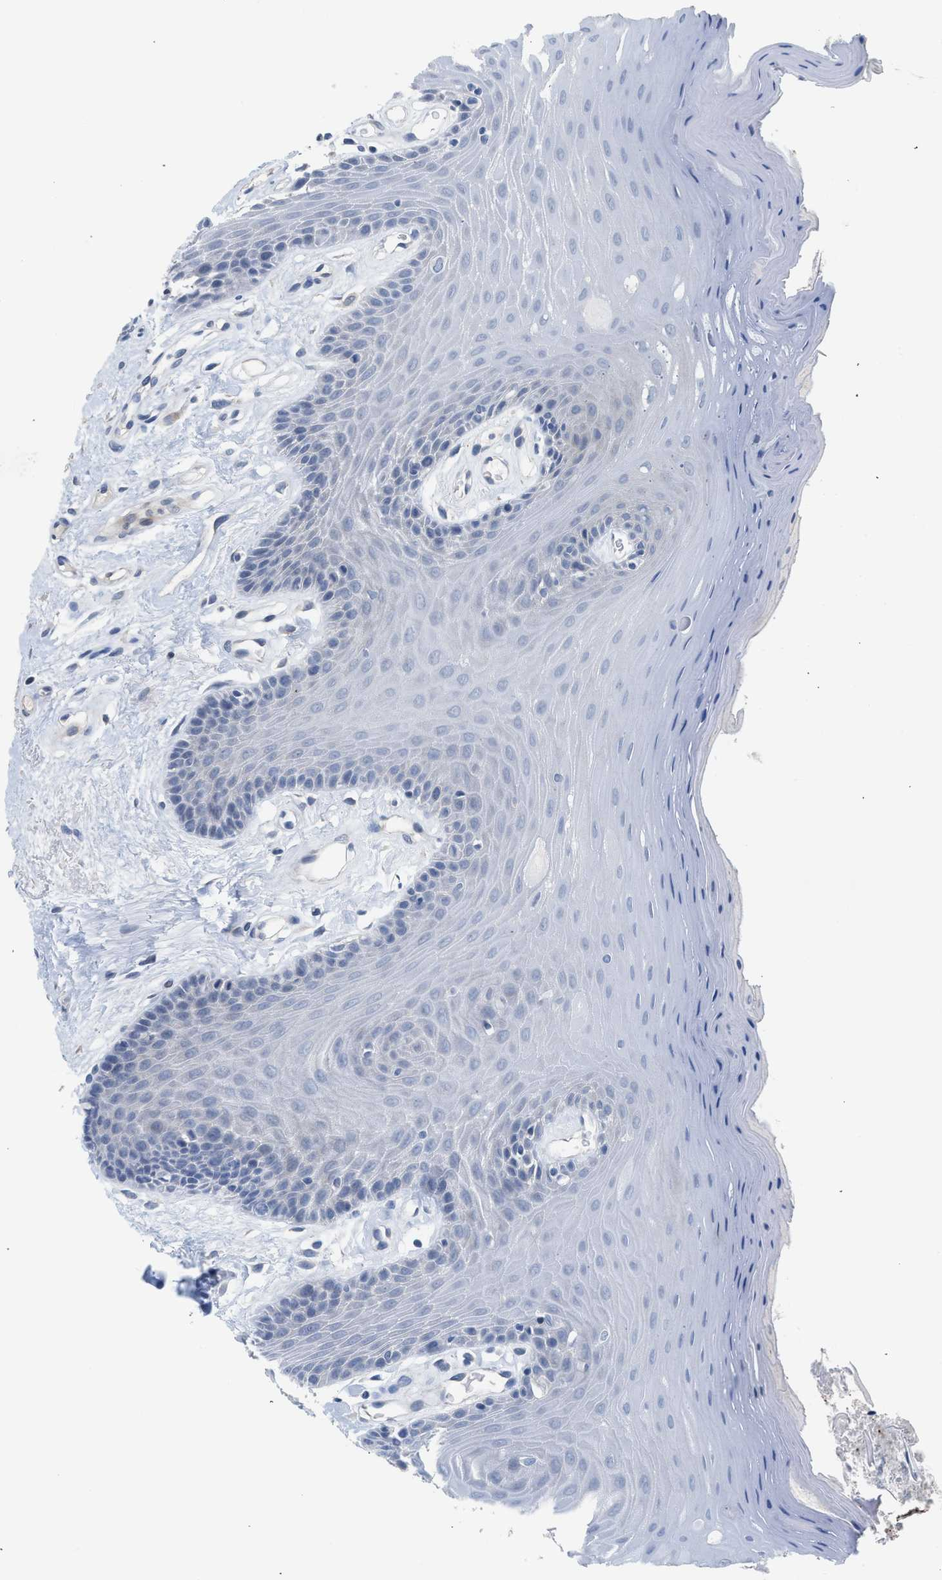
{"staining": {"intensity": "negative", "quantity": "none", "location": "none"}, "tissue": "oral mucosa", "cell_type": "Squamous epithelial cells", "image_type": "normal", "snomed": [{"axis": "morphology", "description": "Normal tissue, NOS"}, {"axis": "morphology", "description": "Squamous cell carcinoma, NOS"}, {"axis": "topography", "description": "Skeletal muscle"}, {"axis": "topography", "description": "Adipose tissue"}, {"axis": "topography", "description": "Vascular tissue"}, {"axis": "topography", "description": "Oral tissue"}, {"axis": "topography", "description": "Peripheral nerve tissue"}, {"axis": "topography", "description": "Head-Neck"}], "caption": "Protein analysis of normal oral mucosa reveals no significant expression in squamous epithelial cells. (Brightfield microscopy of DAB immunohistochemistry at high magnification).", "gene": "CSF3R", "patient": {"sex": "male", "age": 71}}